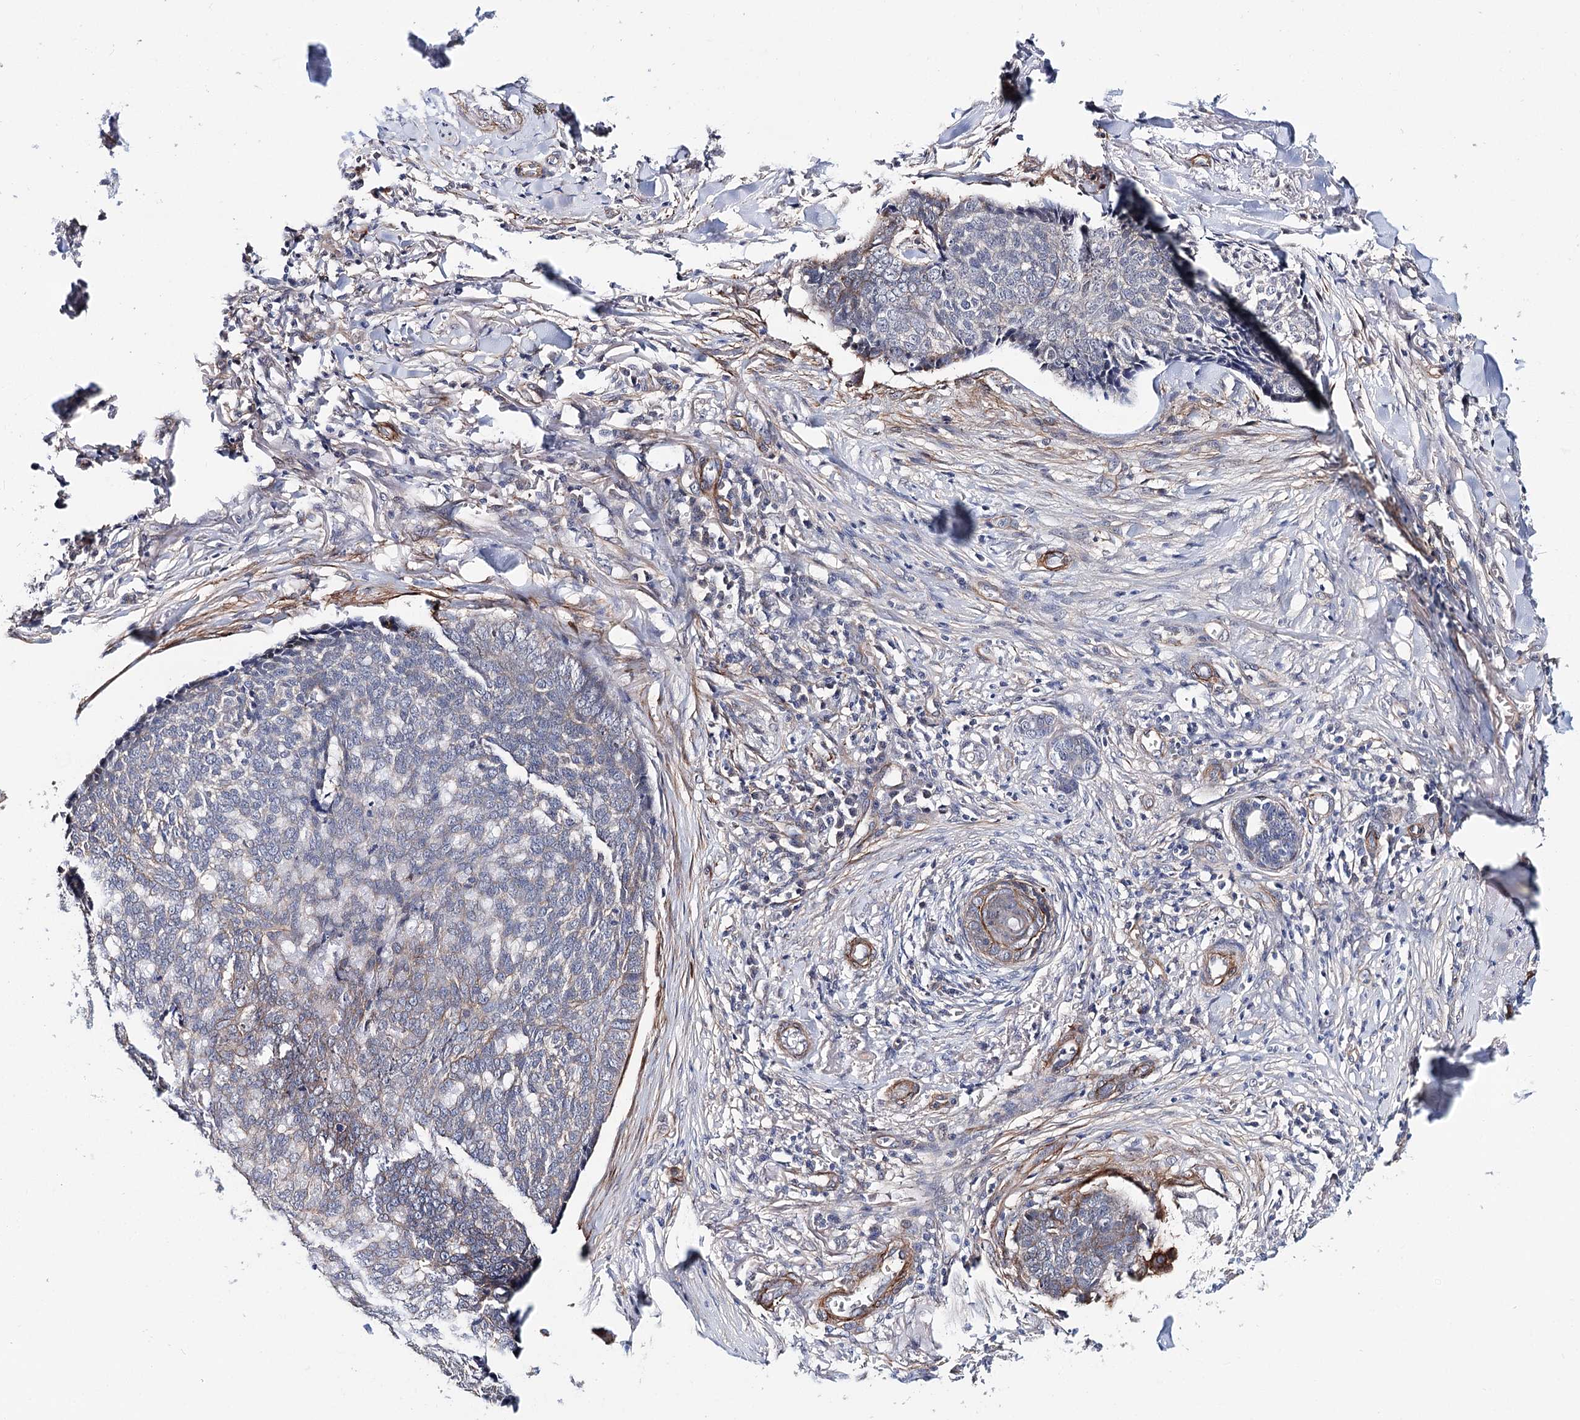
{"staining": {"intensity": "negative", "quantity": "none", "location": "none"}, "tissue": "skin cancer", "cell_type": "Tumor cells", "image_type": "cancer", "snomed": [{"axis": "morphology", "description": "Basal cell carcinoma"}, {"axis": "topography", "description": "Skin"}], "caption": "Micrograph shows no significant protein expression in tumor cells of skin cancer.", "gene": "PPP2R5B", "patient": {"sex": "male", "age": 84}}